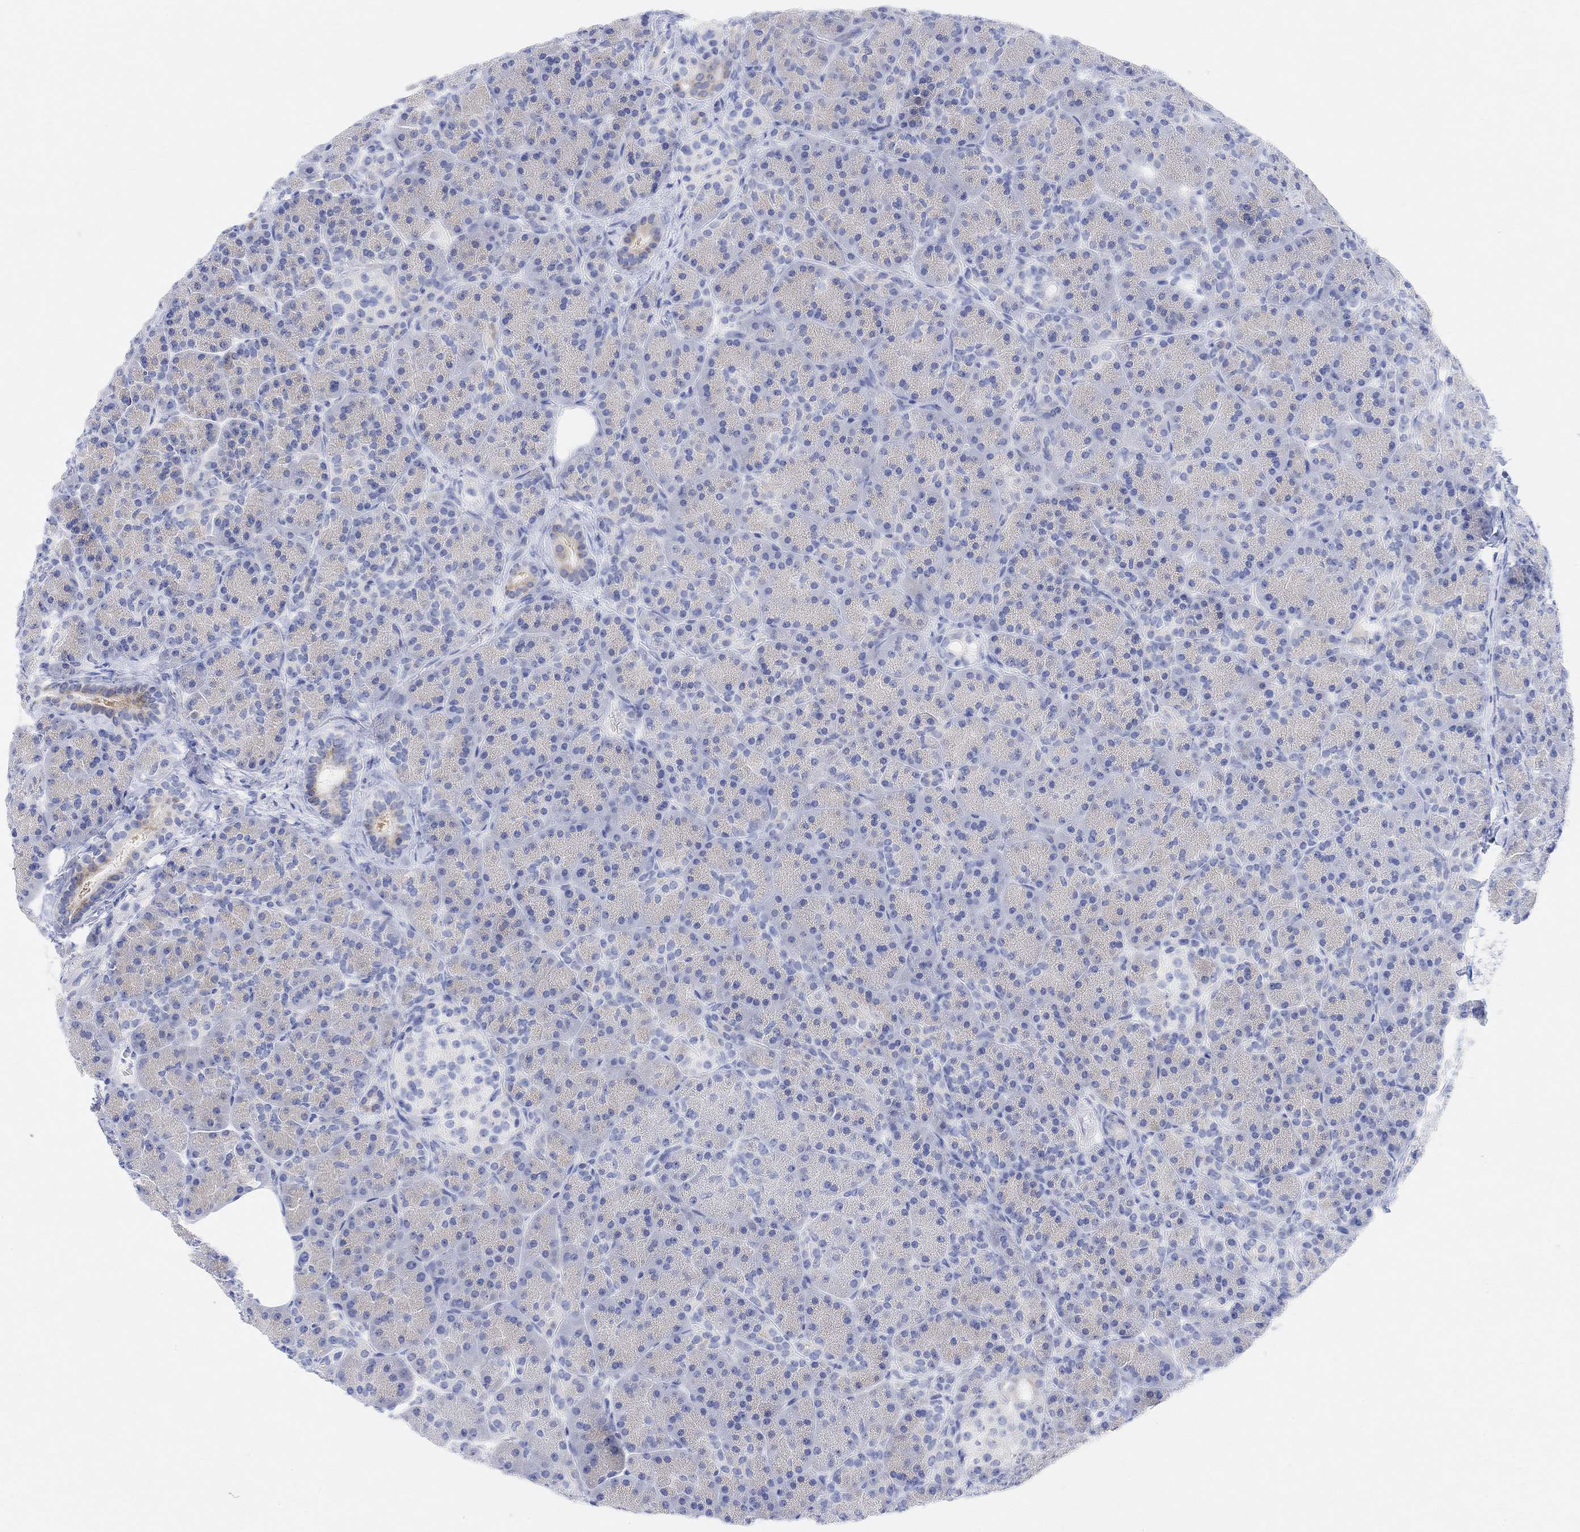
{"staining": {"intensity": "negative", "quantity": "none", "location": "none"}, "tissue": "pancreas", "cell_type": "Exocrine glandular cells", "image_type": "normal", "snomed": [{"axis": "morphology", "description": "Normal tissue, NOS"}, {"axis": "topography", "description": "Pancreas"}], "caption": "Photomicrograph shows no protein expression in exocrine glandular cells of normal pancreas.", "gene": "RETNLB", "patient": {"sex": "female", "age": 63}}